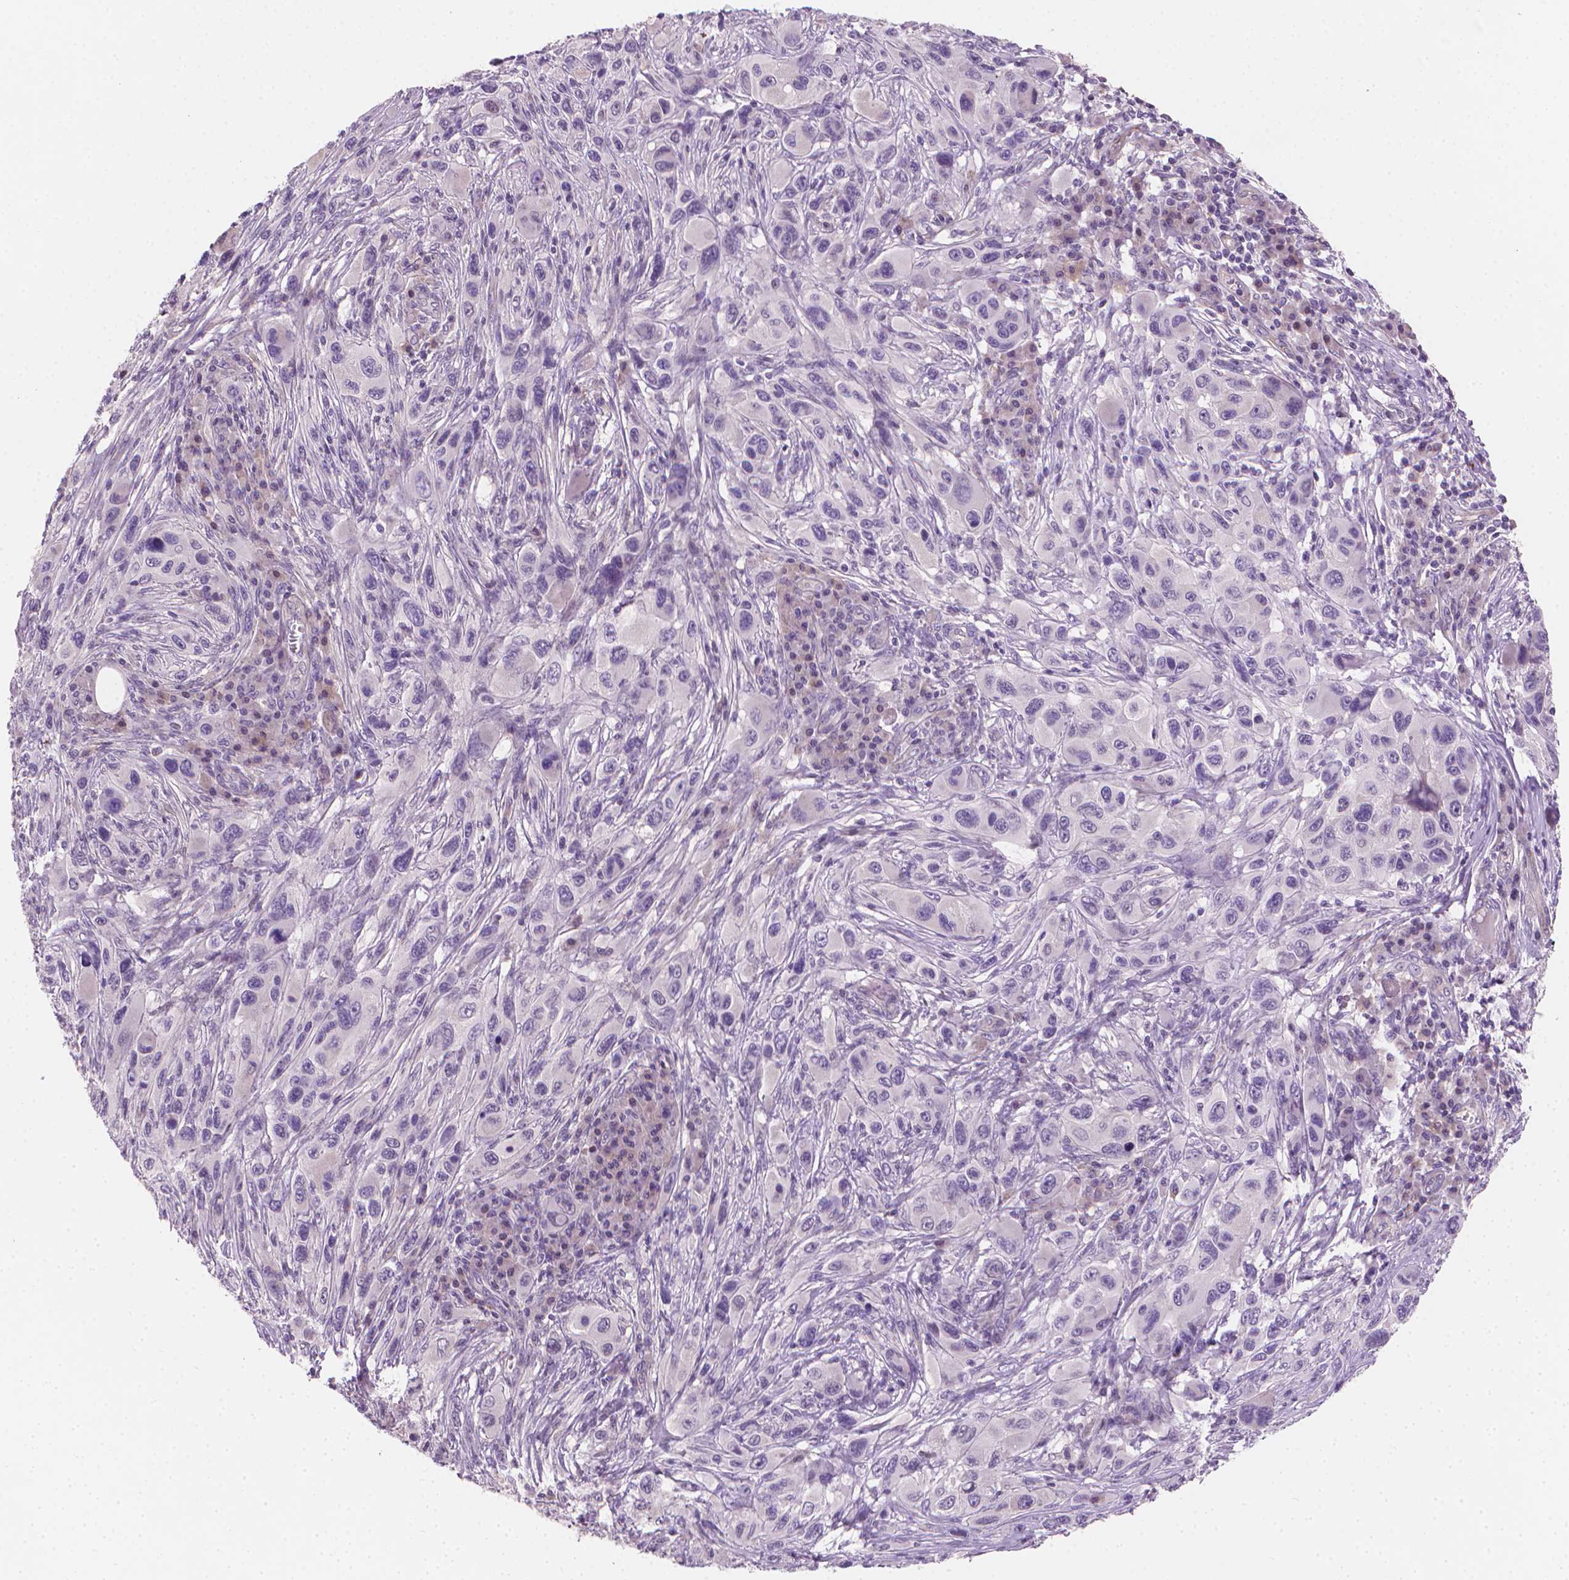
{"staining": {"intensity": "negative", "quantity": "none", "location": "none"}, "tissue": "melanoma", "cell_type": "Tumor cells", "image_type": "cancer", "snomed": [{"axis": "morphology", "description": "Malignant melanoma, NOS"}, {"axis": "topography", "description": "Skin"}], "caption": "Tumor cells show no significant protein expression in malignant melanoma. (Stains: DAB (3,3'-diaminobenzidine) immunohistochemistry with hematoxylin counter stain, Microscopy: brightfield microscopy at high magnification).", "gene": "CLXN", "patient": {"sex": "male", "age": 53}}